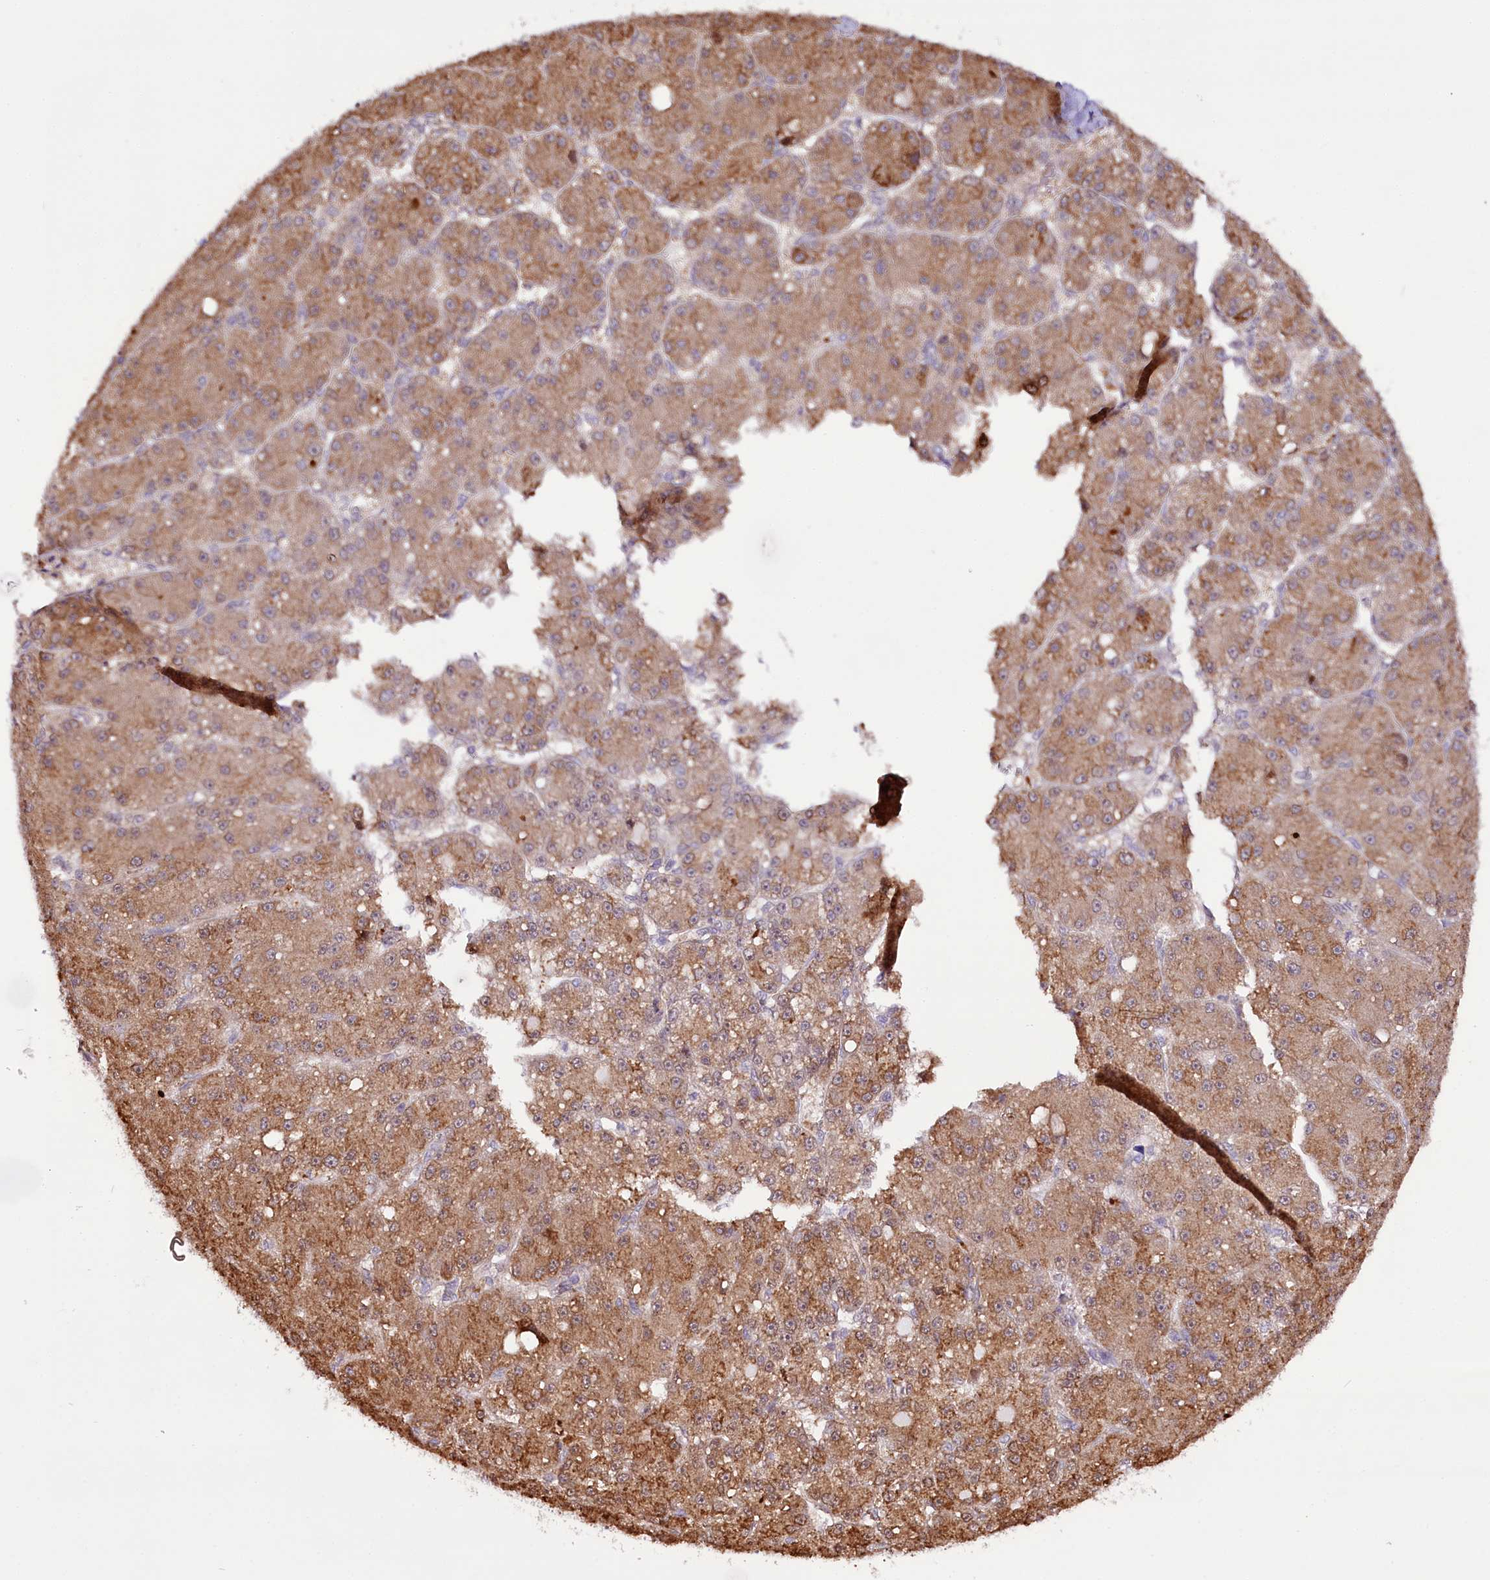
{"staining": {"intensity": "moderate", "quantity": ">75%", "location": "cytoplasmic/membranous"}, "tissue": "liver cancer", "cell_type": "Tumor cells", "image_type": "cancer", "snomed": [{"axis": "morphology", "description": "Carcinoma, Hepatocellular, NOS"}, {"axis": "topography", "description": "Liver"}], "caption": "This is a histology image of immunohistochemistry (IHC) staining of liver cancer (hepatocellular carcinoma), which shows moderate positivity in the cytoplasmic/membranous of tumor cells.", "gene": "CUTC", "patient": {"sex": "male", "age": 67}}